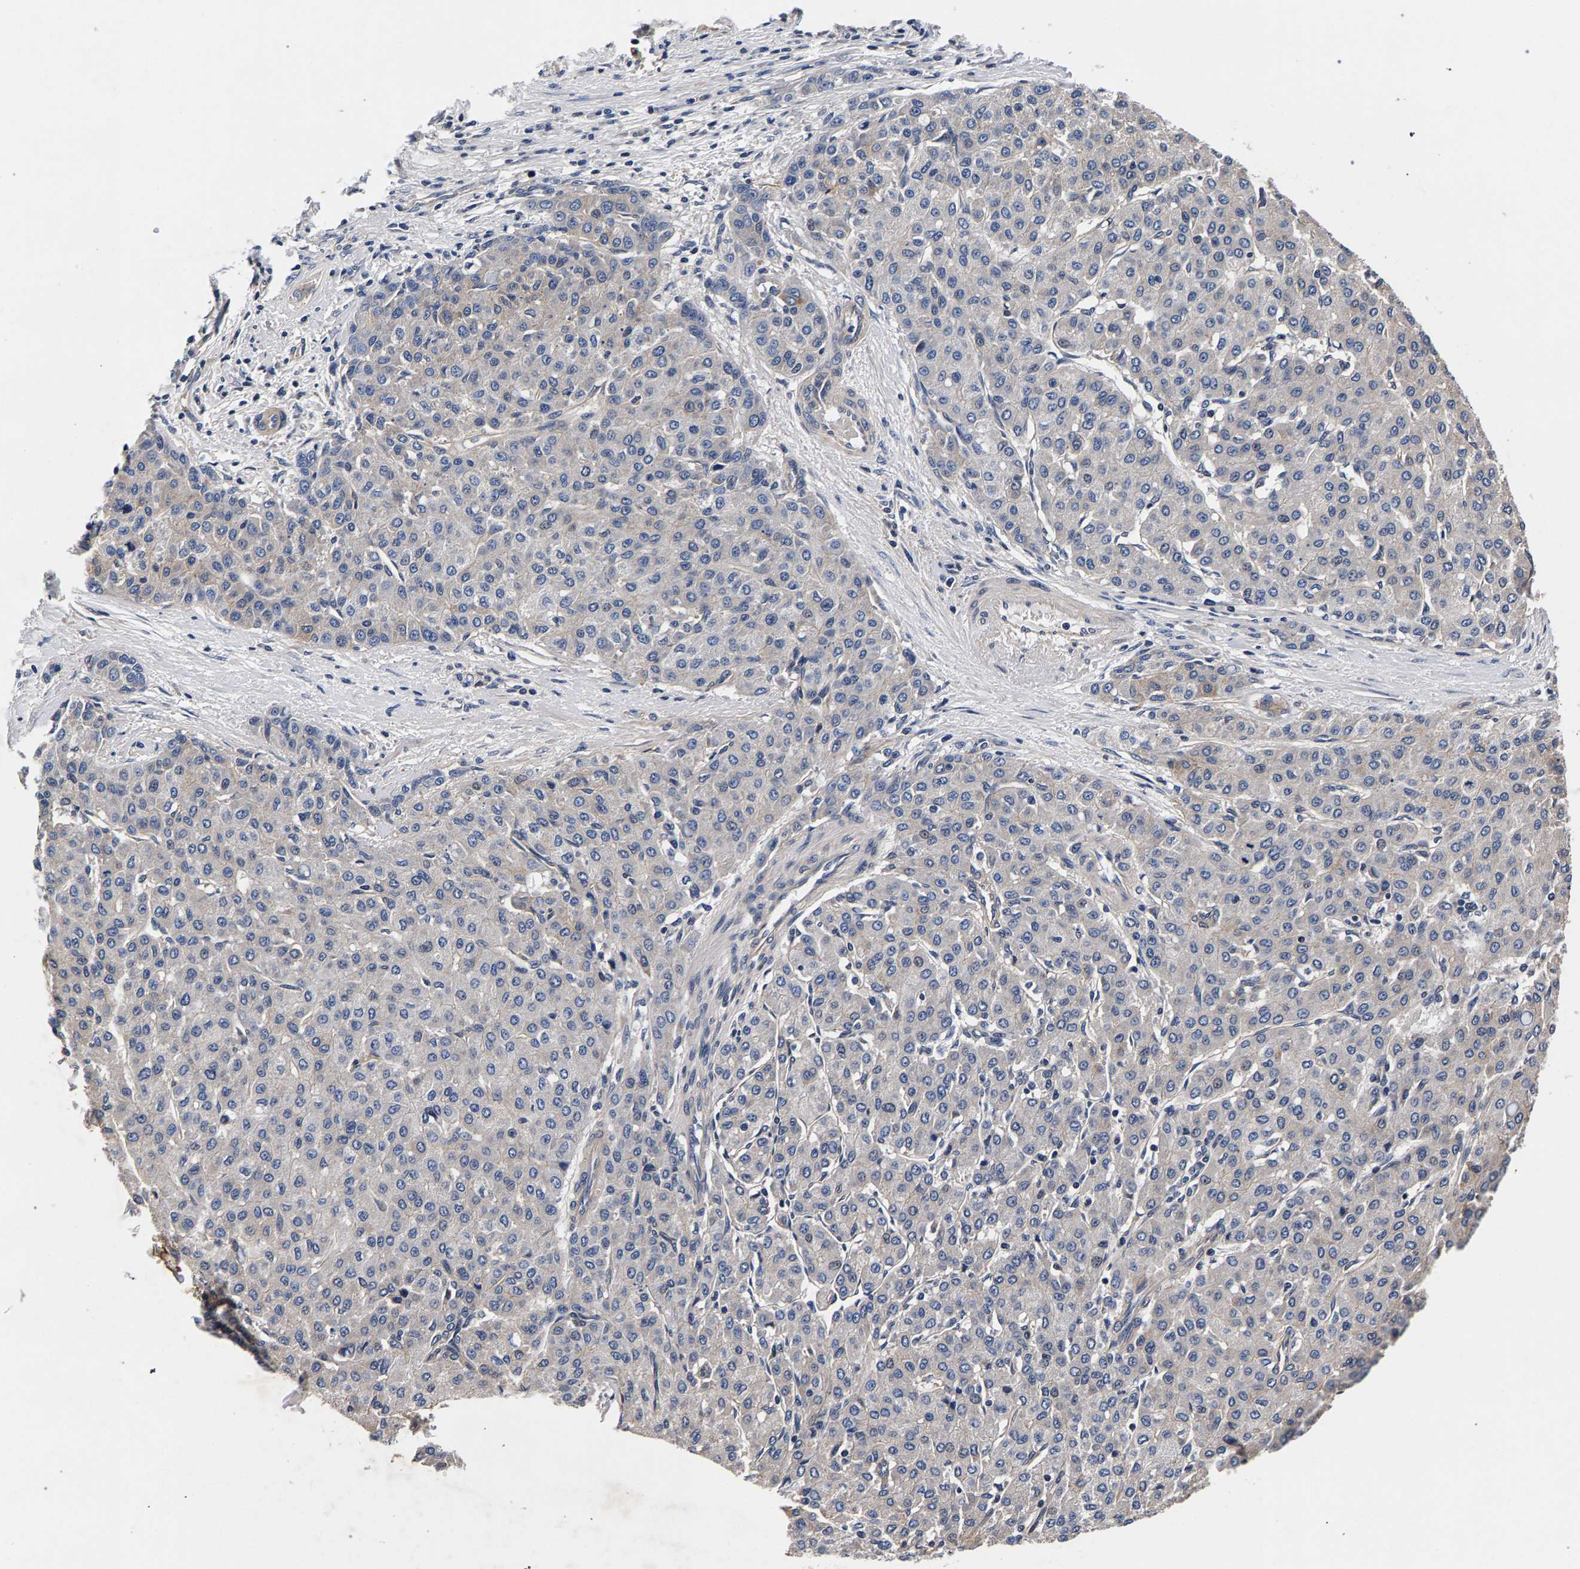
{"staining": {"intensity": "negative", "quantity": "none", "location": "none"}, "tissue": "liver cancer", "cell_type": "Tumor cells", "image_type": "cancer", "snomed": [{"axis": "morphology", "description": "Carcinoma, Hepatocellular, NOS"}, {"axis": "topography", "description": "Liver"}], "caption": "High magnification brightfield microscopy of liver cancer stained with DAB (brown) and counterstained with hematoxylin (blue): tumor cells show no significant staining. (DAB (3,3'-diaminobenzidine) immunohistochemistry with hematoxylin counter stain).", "gene": "MARCHF7", "patient": {"sex": "male", "age": 65}}